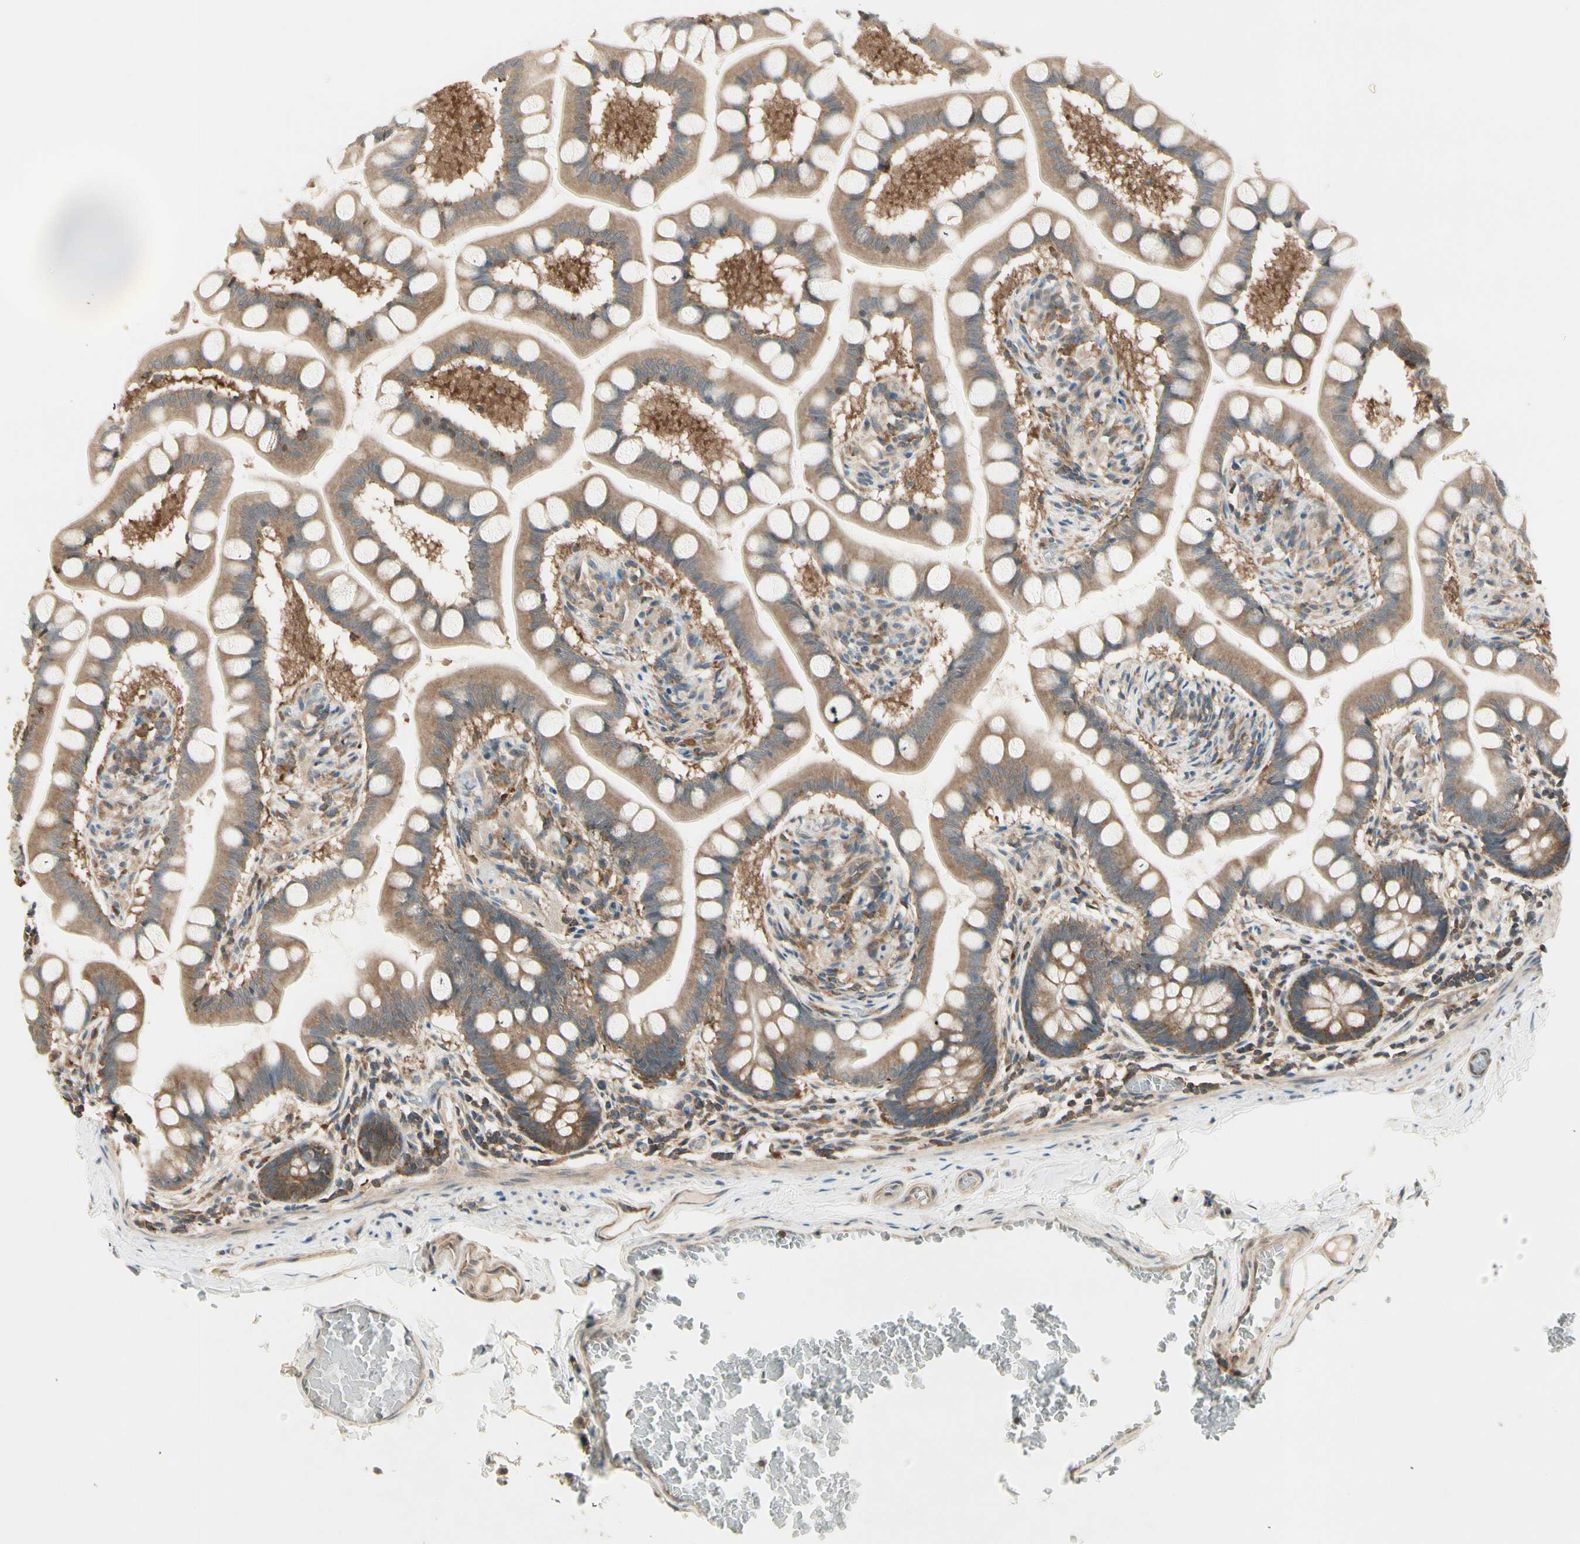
{"staining": {"intensity": "weak", "quantity": ">75%", "location": "cytoplasmic/membranous"}, "tissue": "small intestine", "cell_type": "Glandular cells", "image_type": "normal", "snomed": [{"axis": "morphology", "description": "Normal tissue, NOS"}, {"axis": "topography", "description": "Small intestine"}], "caption": "IHC of unremarkable small intestine displays low levels of weak cytoplasmic/membranous positivity in approximately >75% of glandular cells.", "gene": "OXSR1", "patient": {"sex": "male", "age": 41}}